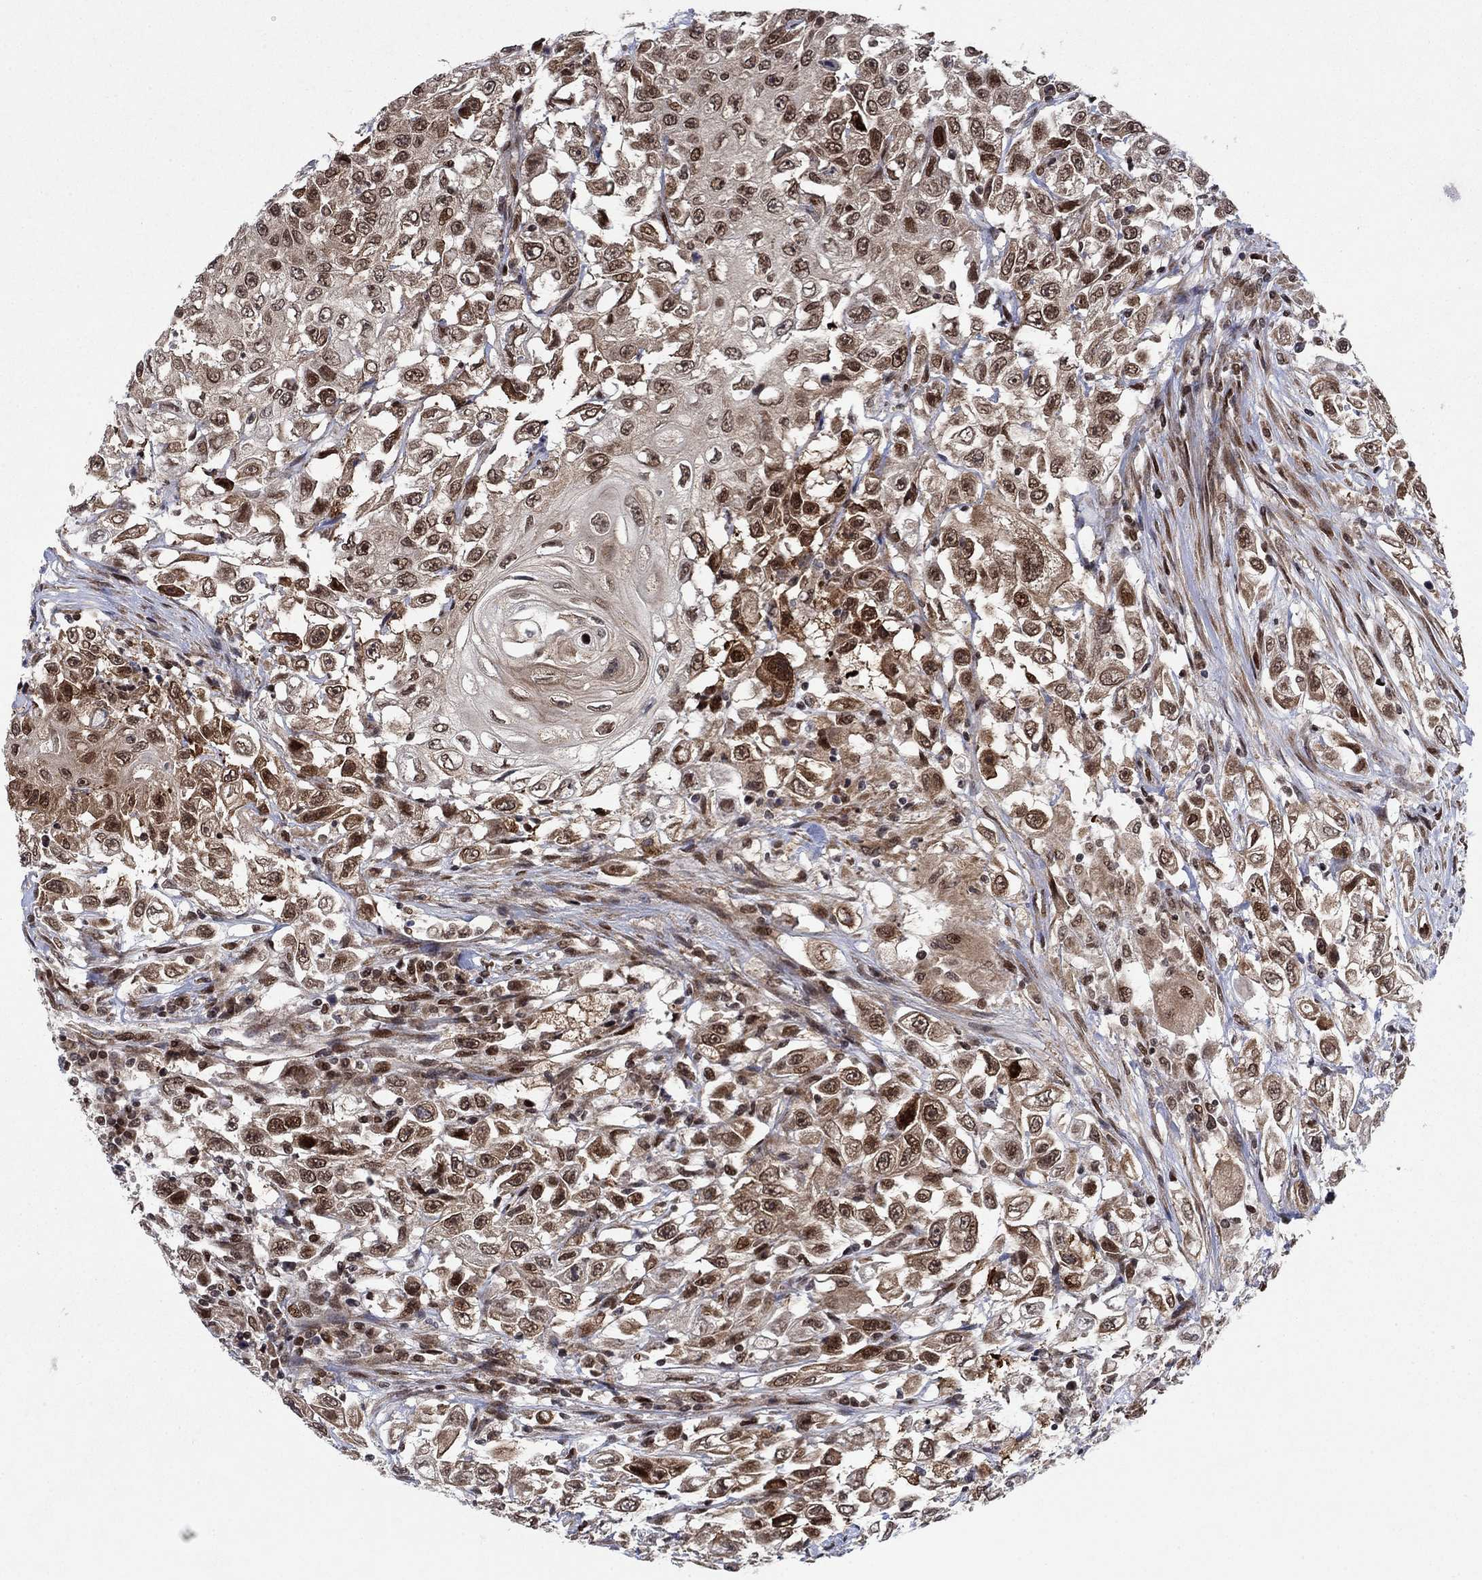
{"staining": {"intensity": "strong", "quantity": "25%-75%", "location": "cytoplasmic/membranous,nuclear"}, "tissue": "urothelial cancer", "cell_type": "Tumor cells", "image_type": "cancer", "snomed": [{"axis": "morphology", "description": "Urothelial carcinoma, High grade"}, {"axis": "topography", "description": "Urinary bladder"}], "caption": "Protein expression analysis of human high-grade urothelial carcinoma reveals strong cytoplasmic/membranous and nuclear staining in about 25%-75% of tumor cells.", "gene": "PRICKLE4", "patient": {"sex": "female", "age": 56}}